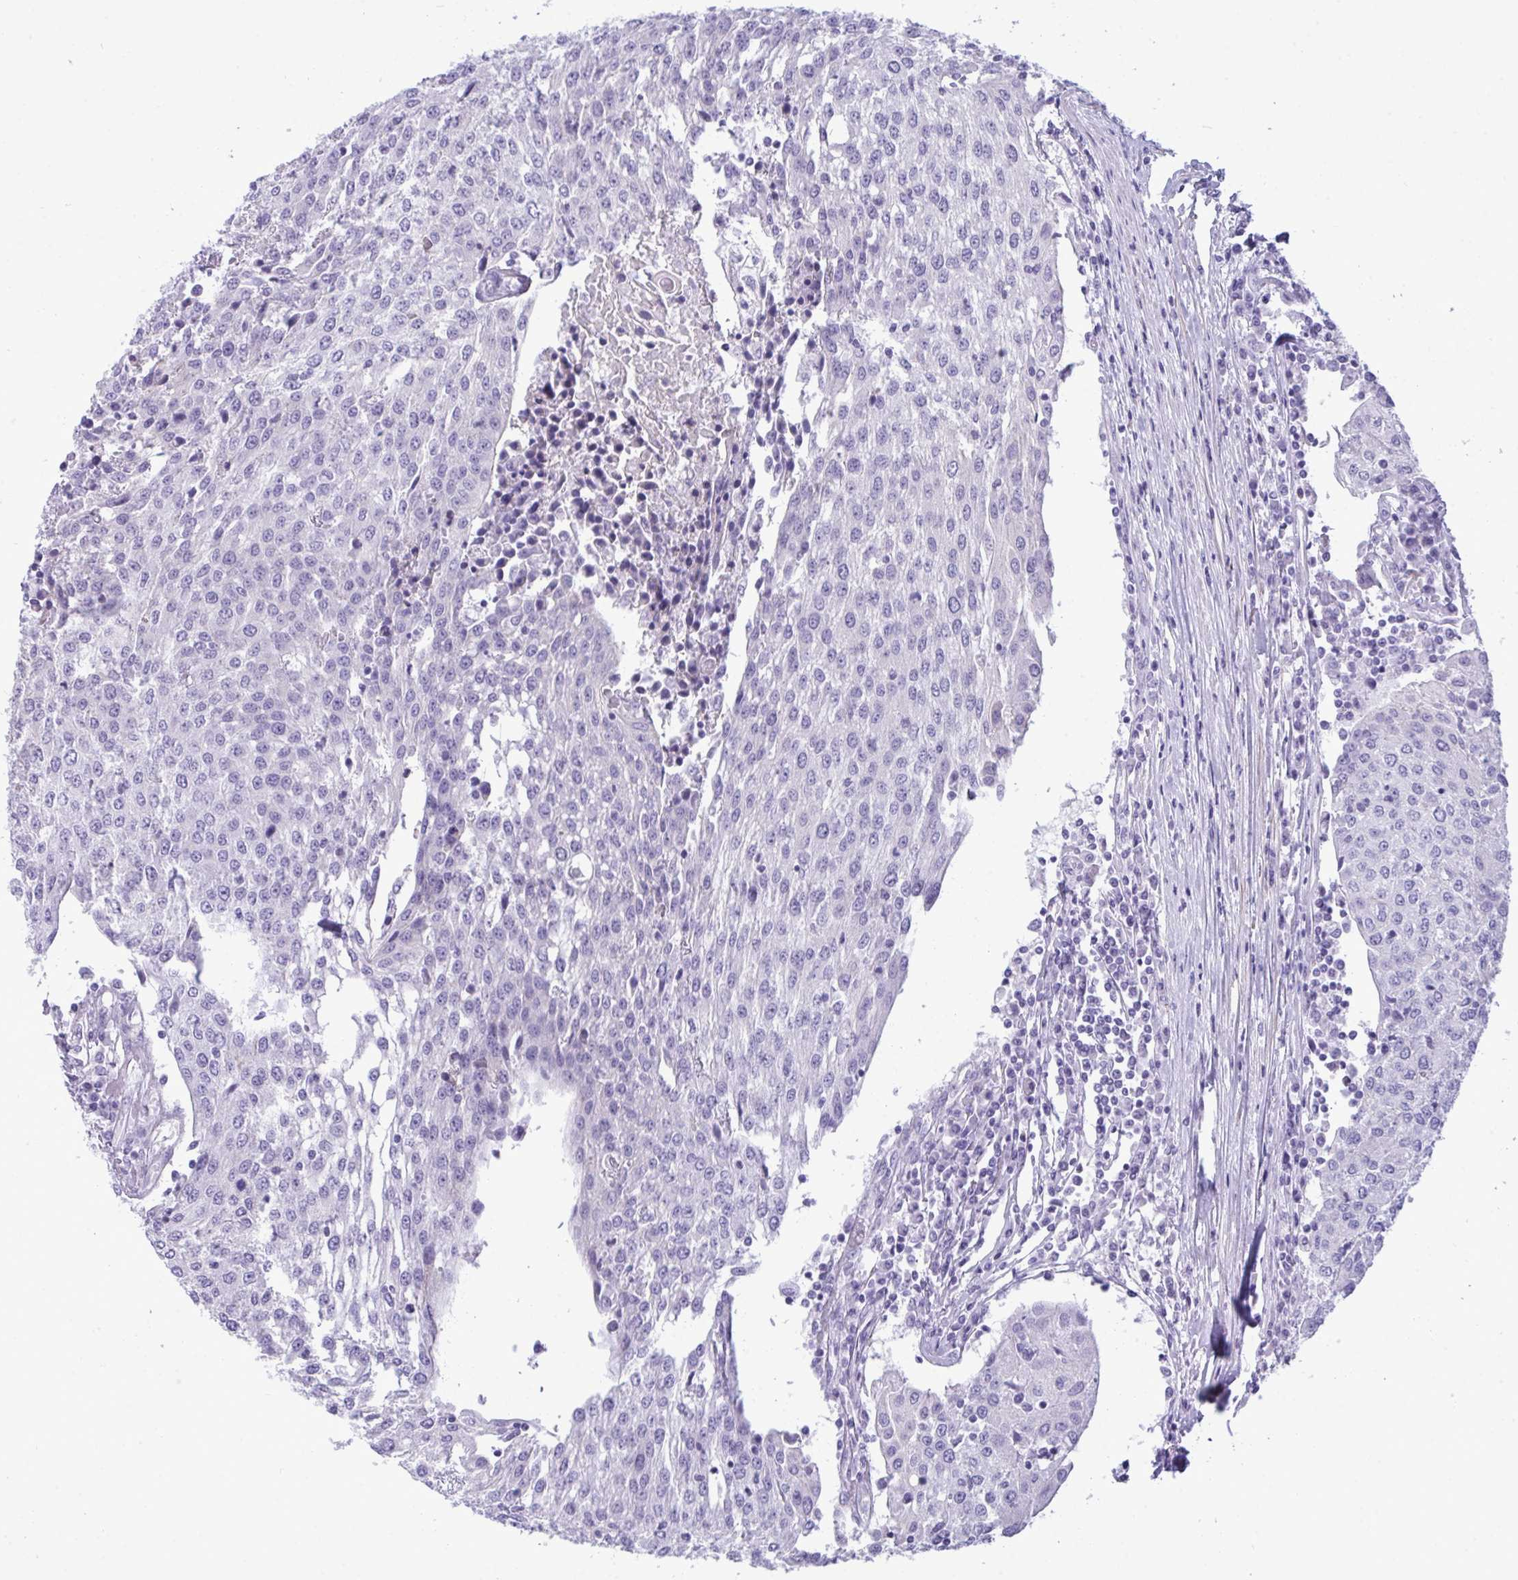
{"staining": {"intensity": "negative", "quantity": "none", "location": "none"}, "tissue": "urothelial cancer", "cell_type": "Tumor cells", "image_type": "cancer", "snomed": [{"axis": "morphology", "description": "Urothelial carcinoma, High grade"}, {"axis": "topography", "description": "Urinary bladder"}], "caption": "Photomicrograph shows no protein staining in tumor cells of urothelial carcinoma (high-grade) tissue.", "gene": "MYH10", "patient": {"sex": "female", "age": 85}}